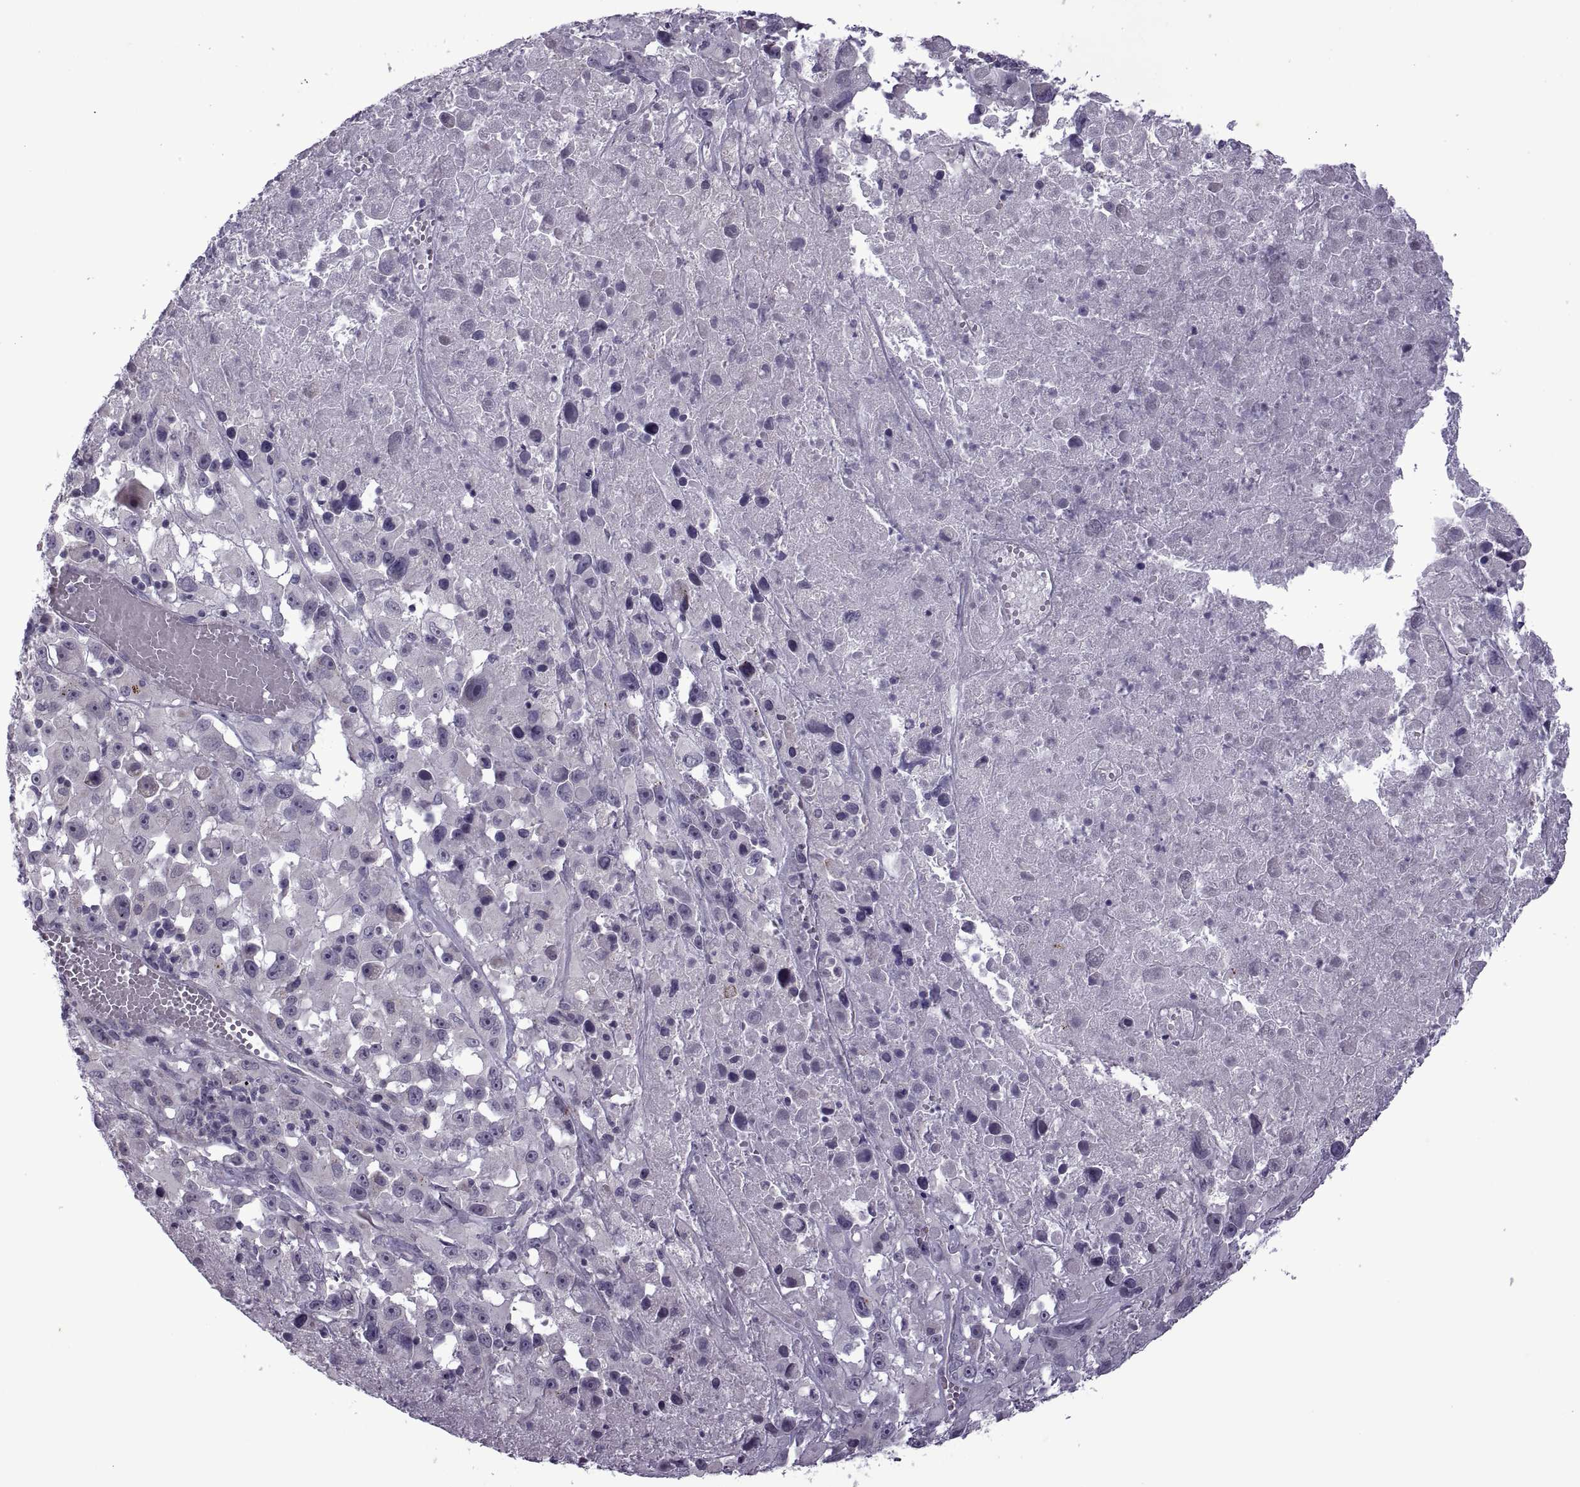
{"staining": {"intensity": "negative", "quantity": "none", "location": "none"}, "tissue": "melanoma", "cell_type": "Tumor cells", "image_type": "cancer", "snomed": [{"axis": "morphology", "description": "Malignant melanoma, Metastatic site"}, {"axis": "topography", "description": "Lymph node"}], "caption": "Tumor cells are negative for brown protein staining in melanoma.", "gene": "RIPK4", "patient": {"sex": "male", "age": 50}}